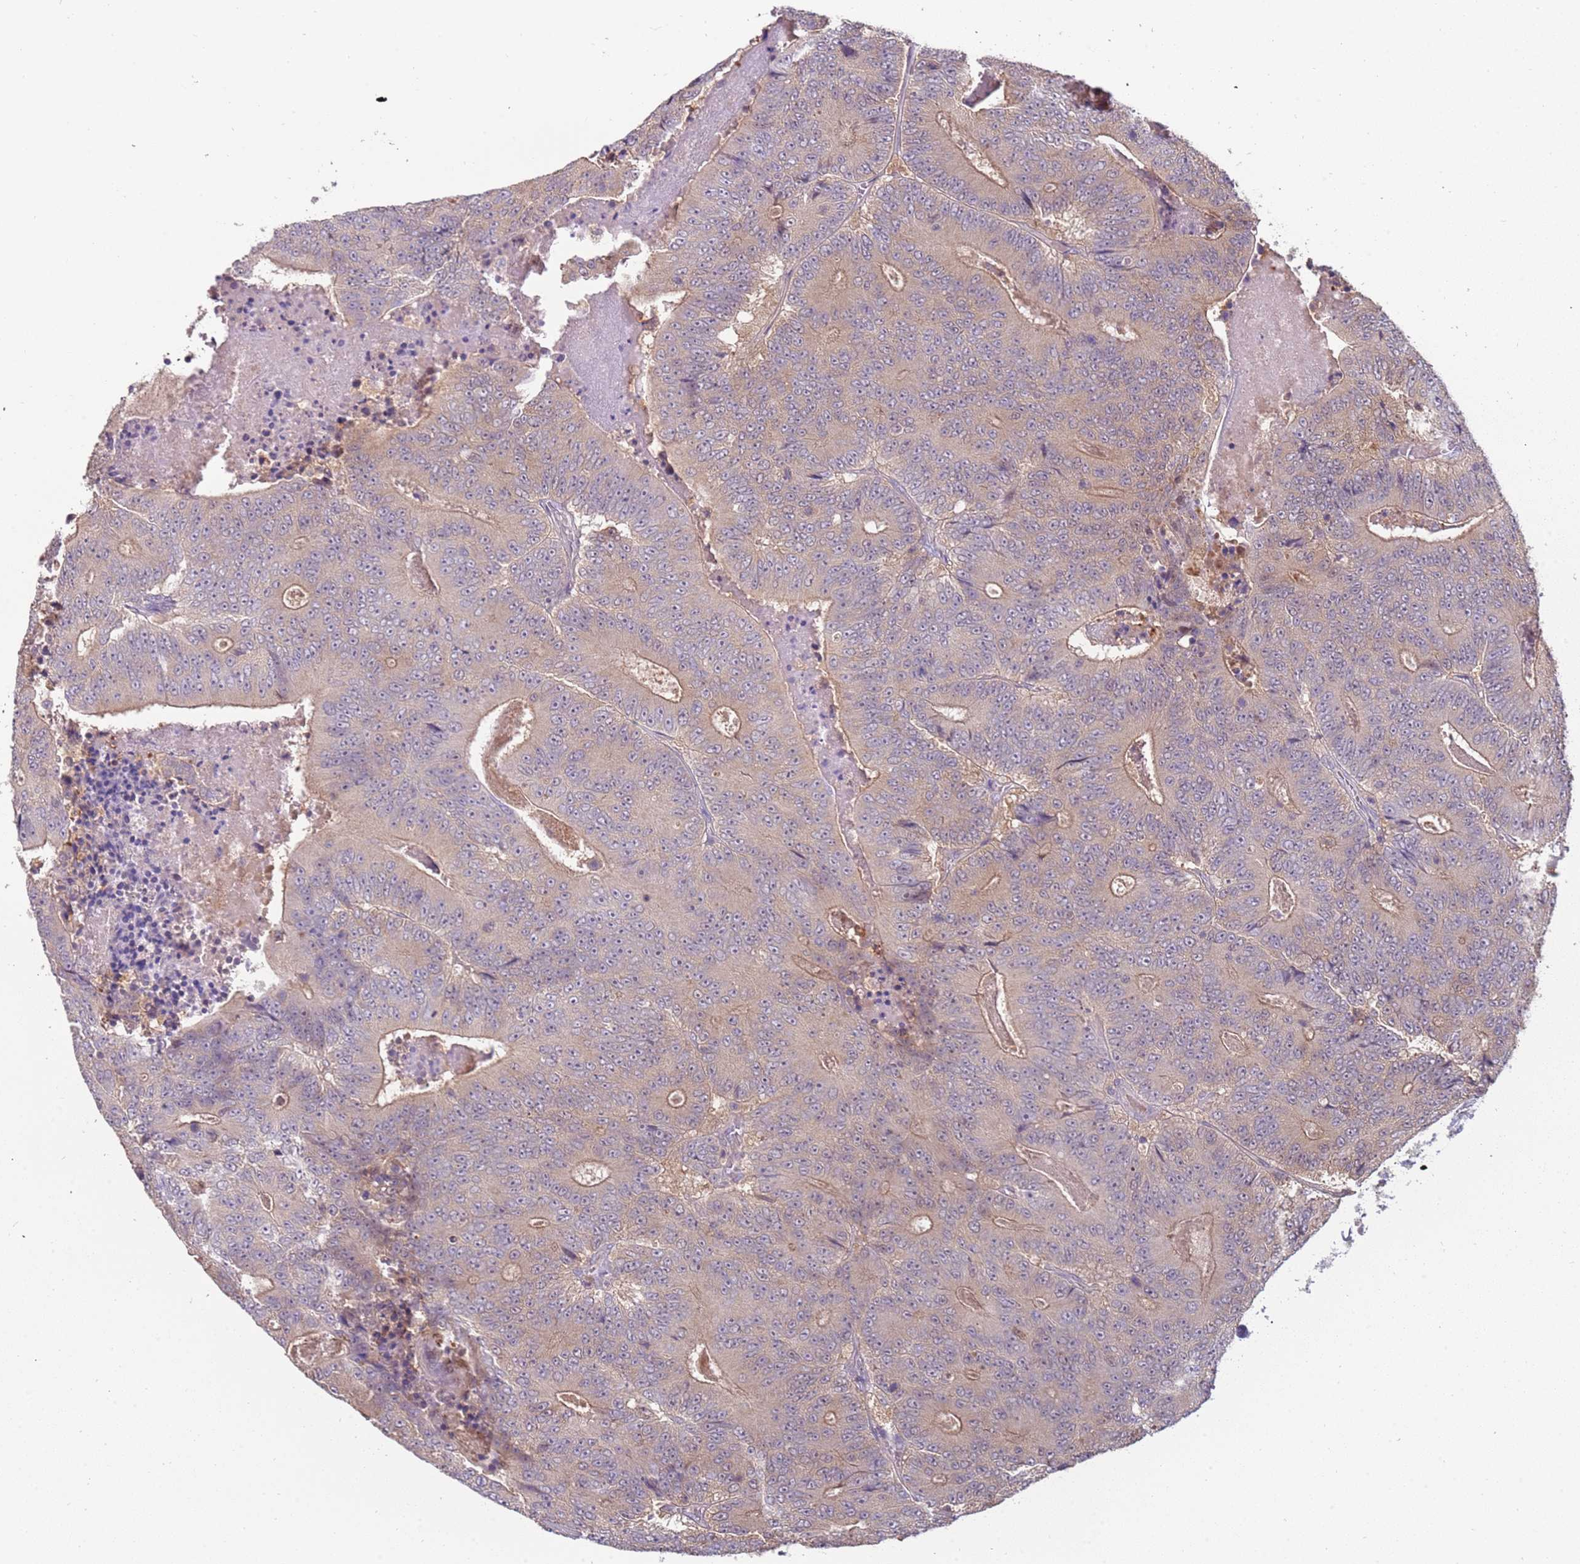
{"staining": {"intensity": "weak", "quantity": "25%-75%", "location": "cytoplasmic/membranous"}, "tissue": "colorectal cancer", "cell_type": "Tumor cells", "image_type": "cancer", "snomed": [{"axis": "morphology", "description": "Adenocarcinoma, NOS"}, {"axis": "topography", "description": "Colon"}], "caption": "Human colorectal cancer stained with a protein marker exhibits weak staining in tumor cells.", "gene": "ARHGAP5", "patient": {"sex": "male", "age": 83}}